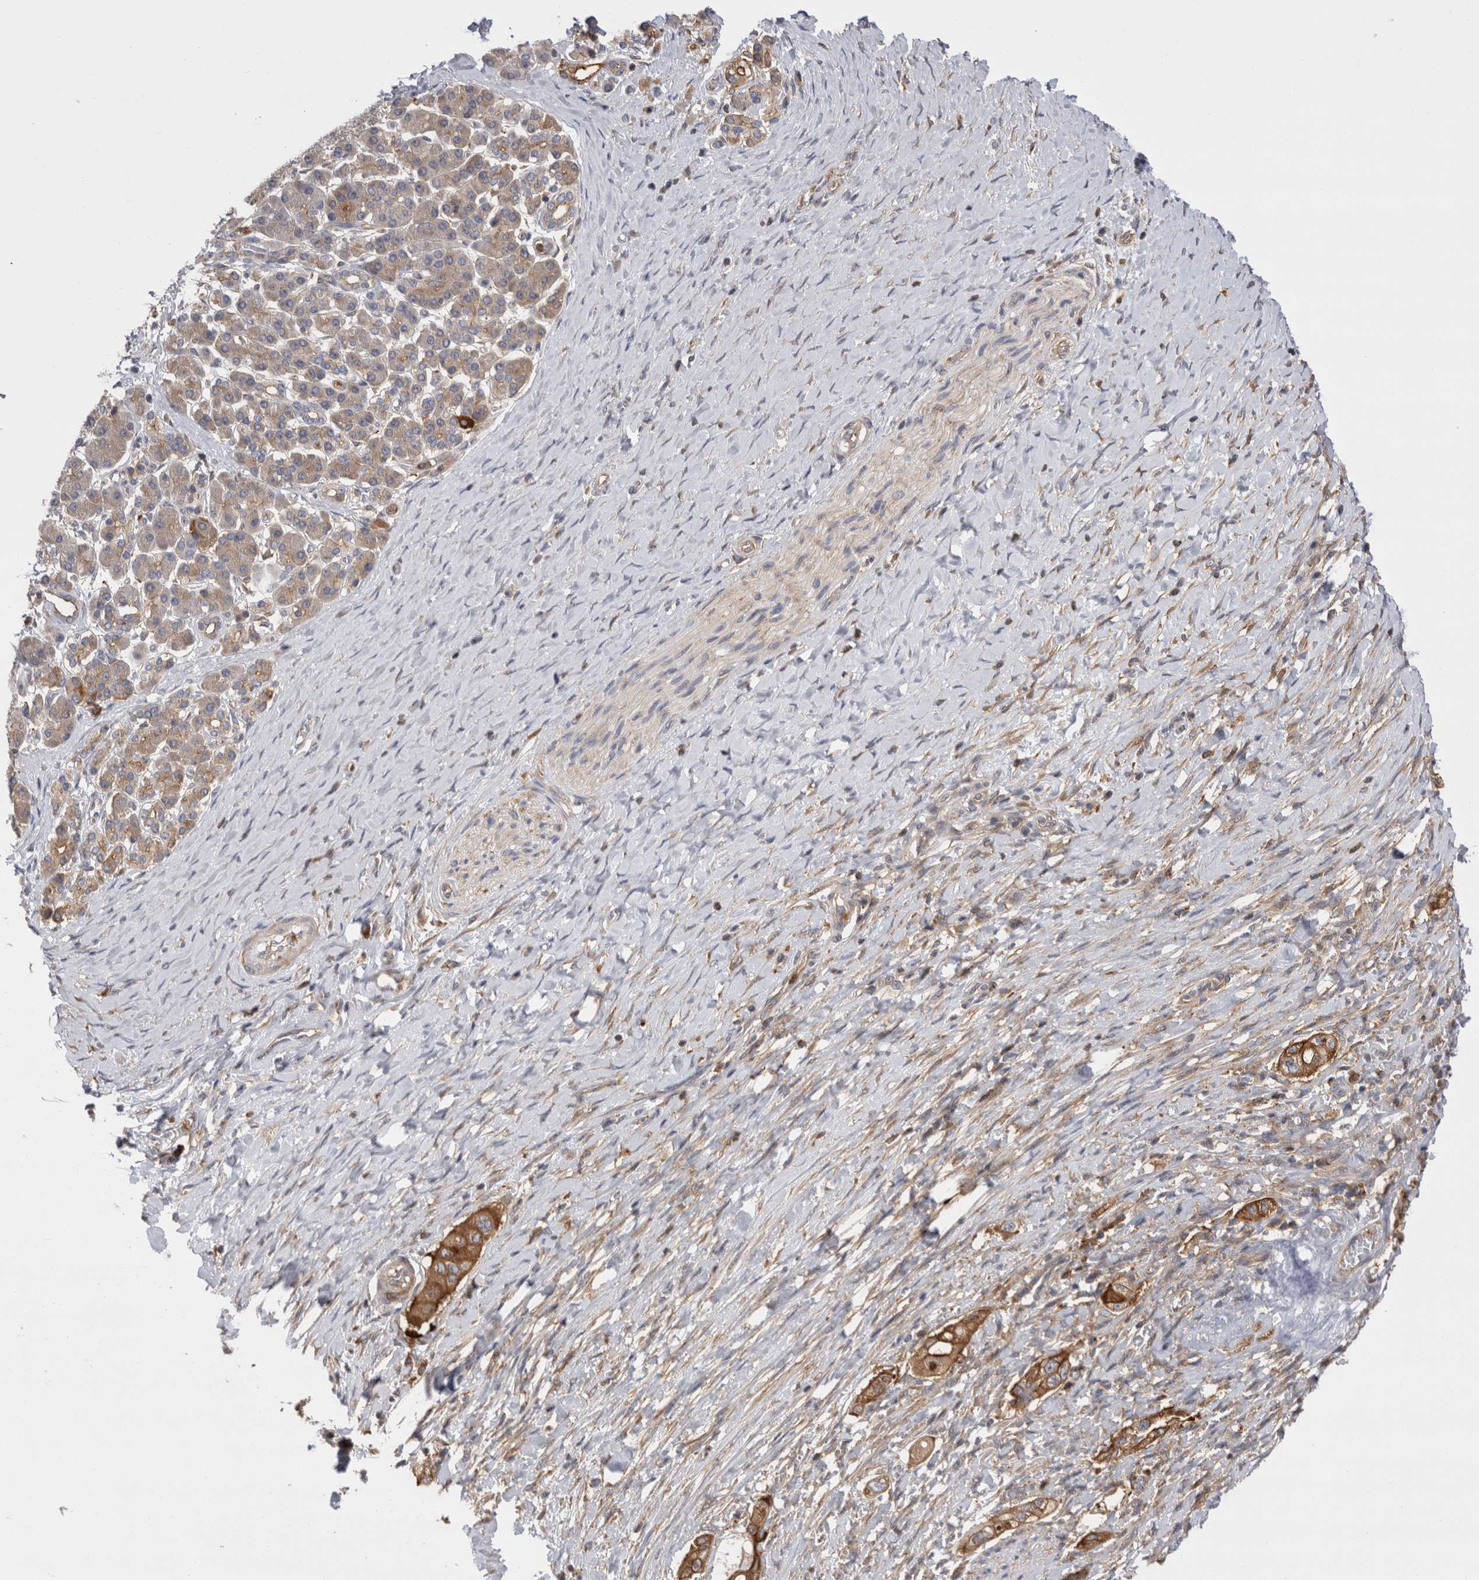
{"staining": {"intensity": "strong", "quantity": ">75%", "location": "cytoplasmic/membranous"}, "tissue": "pancreatic cancer", "cell_type": "Tumor cells", "image_type": "cancer", "snomed": [{"axis": "morphology", "description": "Adenocarcinoma, NOS"}, {"axis": "topography", "description": "Pancreas"}], "caption": "Pancreatic adenocarcinoma stained with a brown dye displays strong cytoplasmic/membranous positive positivity in about >75% of tumor cells.", "gene": "RAB11FIP1", "patient": {"sex": "male", "age": 58}}